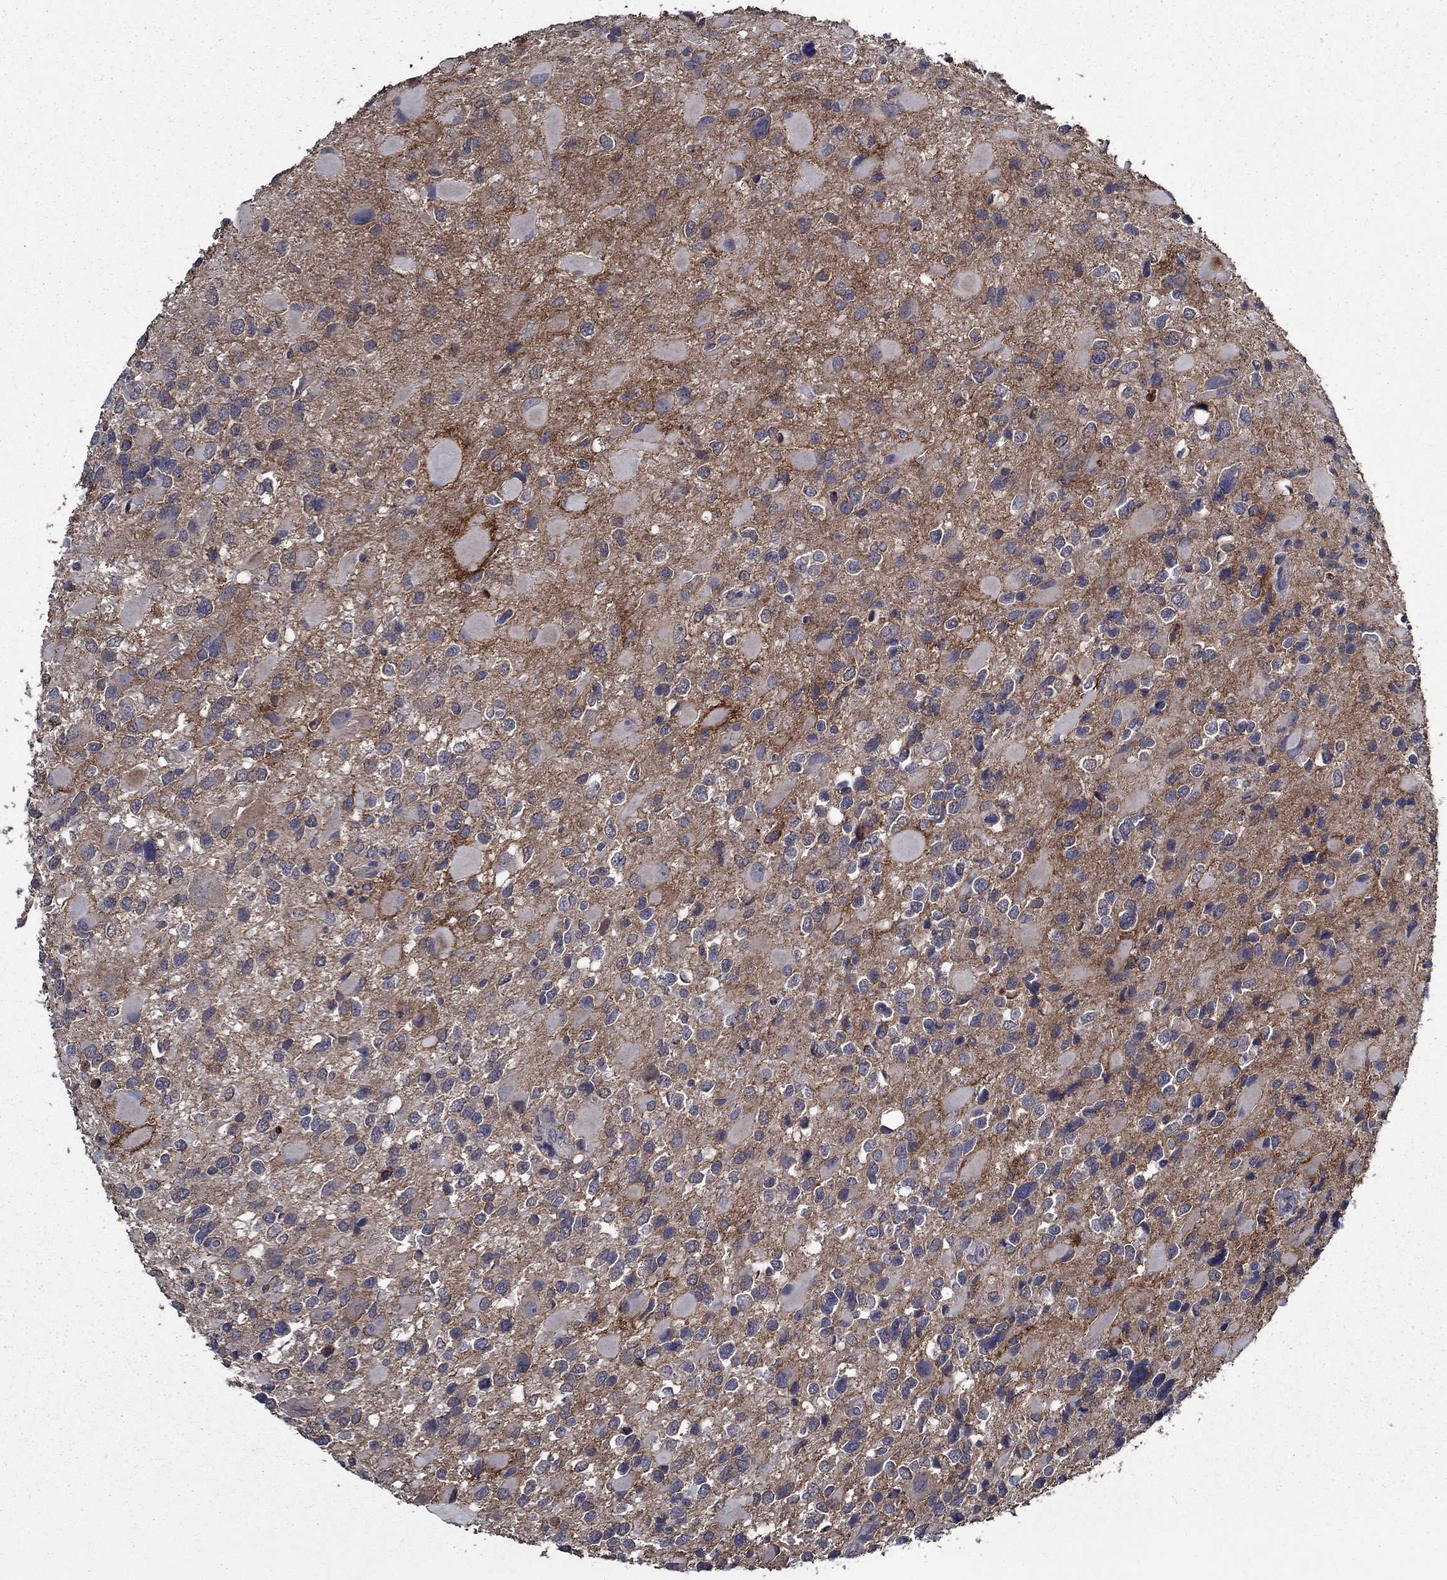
{"staining": {"intensity": "strong", "quantity": "<25%", "location": "cytoplasmic/membranous"}, "tissue": "glioma", "cell_type": "Tumor cells", "image_type": "cancer", "snomed": [{"axis": "morphology", "description": "Glioma, malignant, Low grade"}, {"axis": "topography", "description": "Brain"}], "caption": "Approximately <25% of tumor cells in glioma reveal strong cytoplasmic/membranous protein staining as visualized by brown immunohistochemical staining.", "gene": "SLC44A1", "patient": {"sex": "female", "age": 32}}